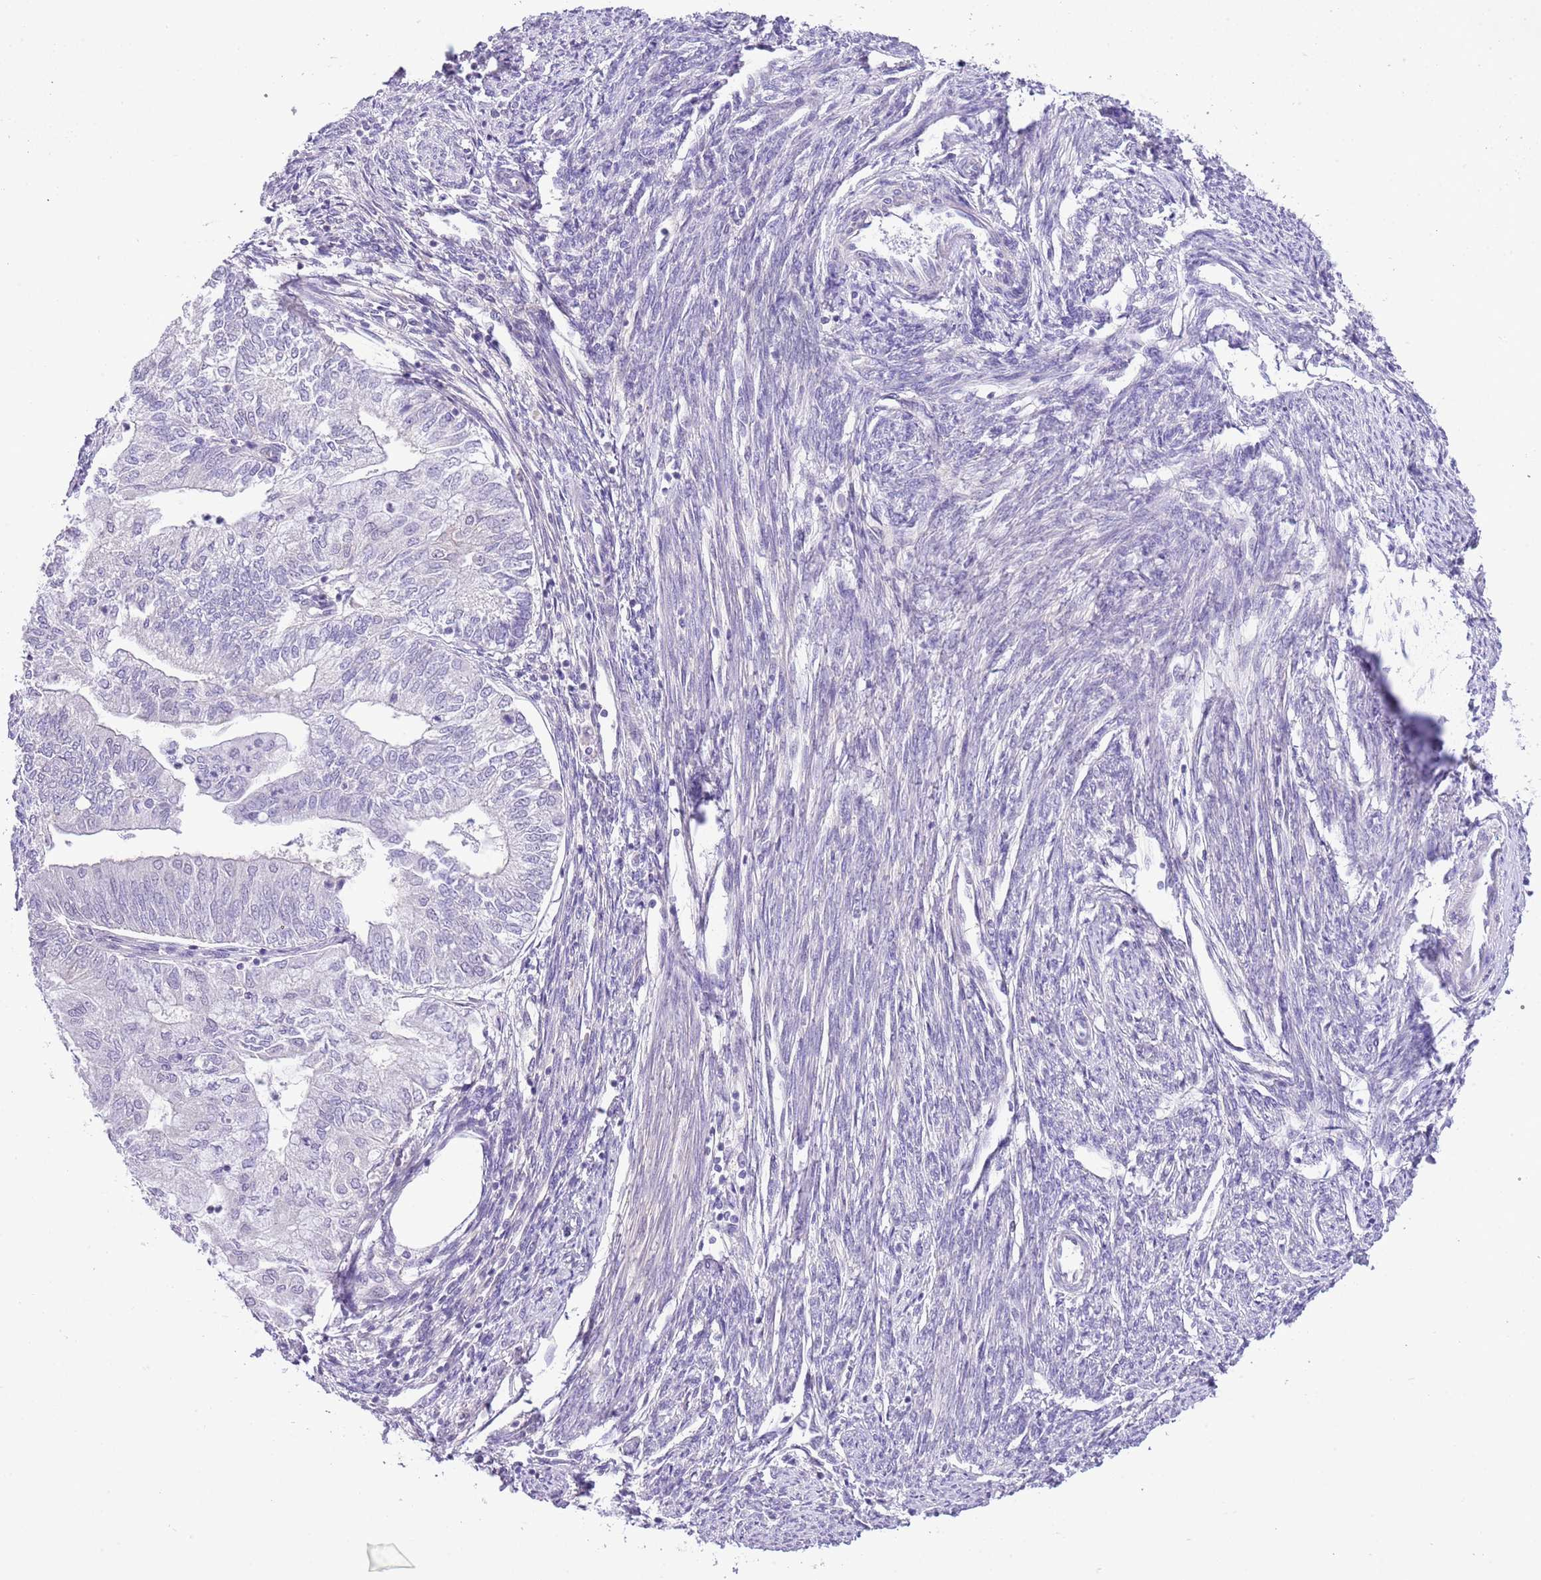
{"staining": {"intensity": "negative", "quantity": "none", "location": "none"}, "tissue": "smooth muscle", "cell_type": "Smooth muscle cells", "image_type": "normal", "snomed": [{"axis": "morphology", "description": "Normal tissue, NOS"}, {"axis": "topography", "description": "Smooth muscle"}, {"axis": "topography", "description": "Uterus"}], "caption": "DAB immunohistochemical staining of unremarkable smooth muscle shows no significant staining in smooth muscle cells.", "gene": "MIDN", "patient": {"sex": "female", "age": 59}}